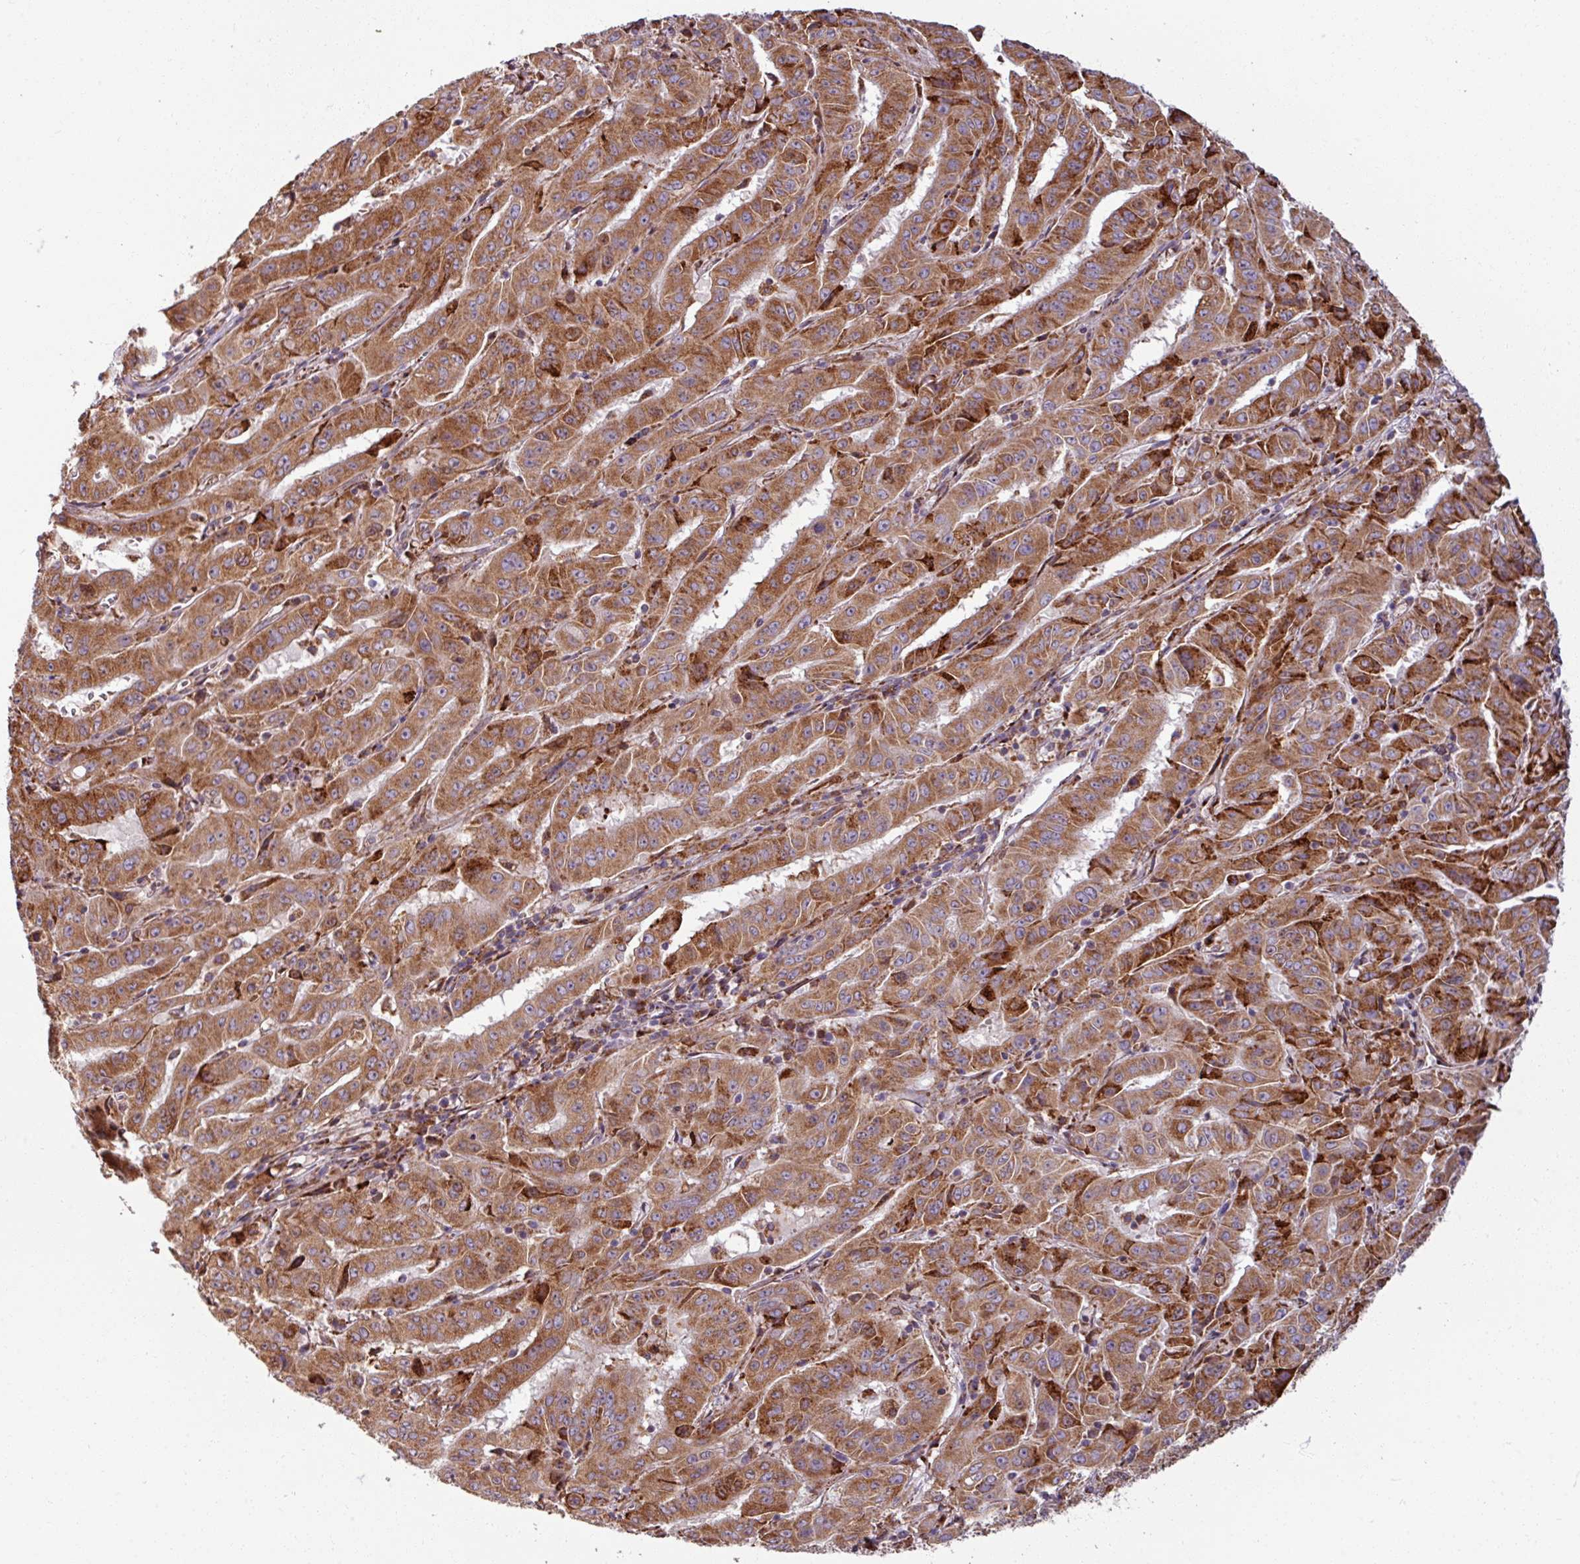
{"staining": {"intensity": "moderate", "quantity": ">75%", "location": "cytoplasmic/membranous"}, "tissue": "pancreatic cancer", "cell_type": "Tumor cells", "image_type": "cancer", "snomed": [{"axis": "morphology", "description": "Adenocarcinoma, NOS"}, {"axis": "topography", "description": "Pancreas"}], "caption": "About >75% of tumor cells in human pancreatic cancer display moderate cytoplasmic/membranous protein staining as visualized by brown immunohistochemical staining.", "gene": "MAGT1", "patient": {"sex": "male", "age": 63}}